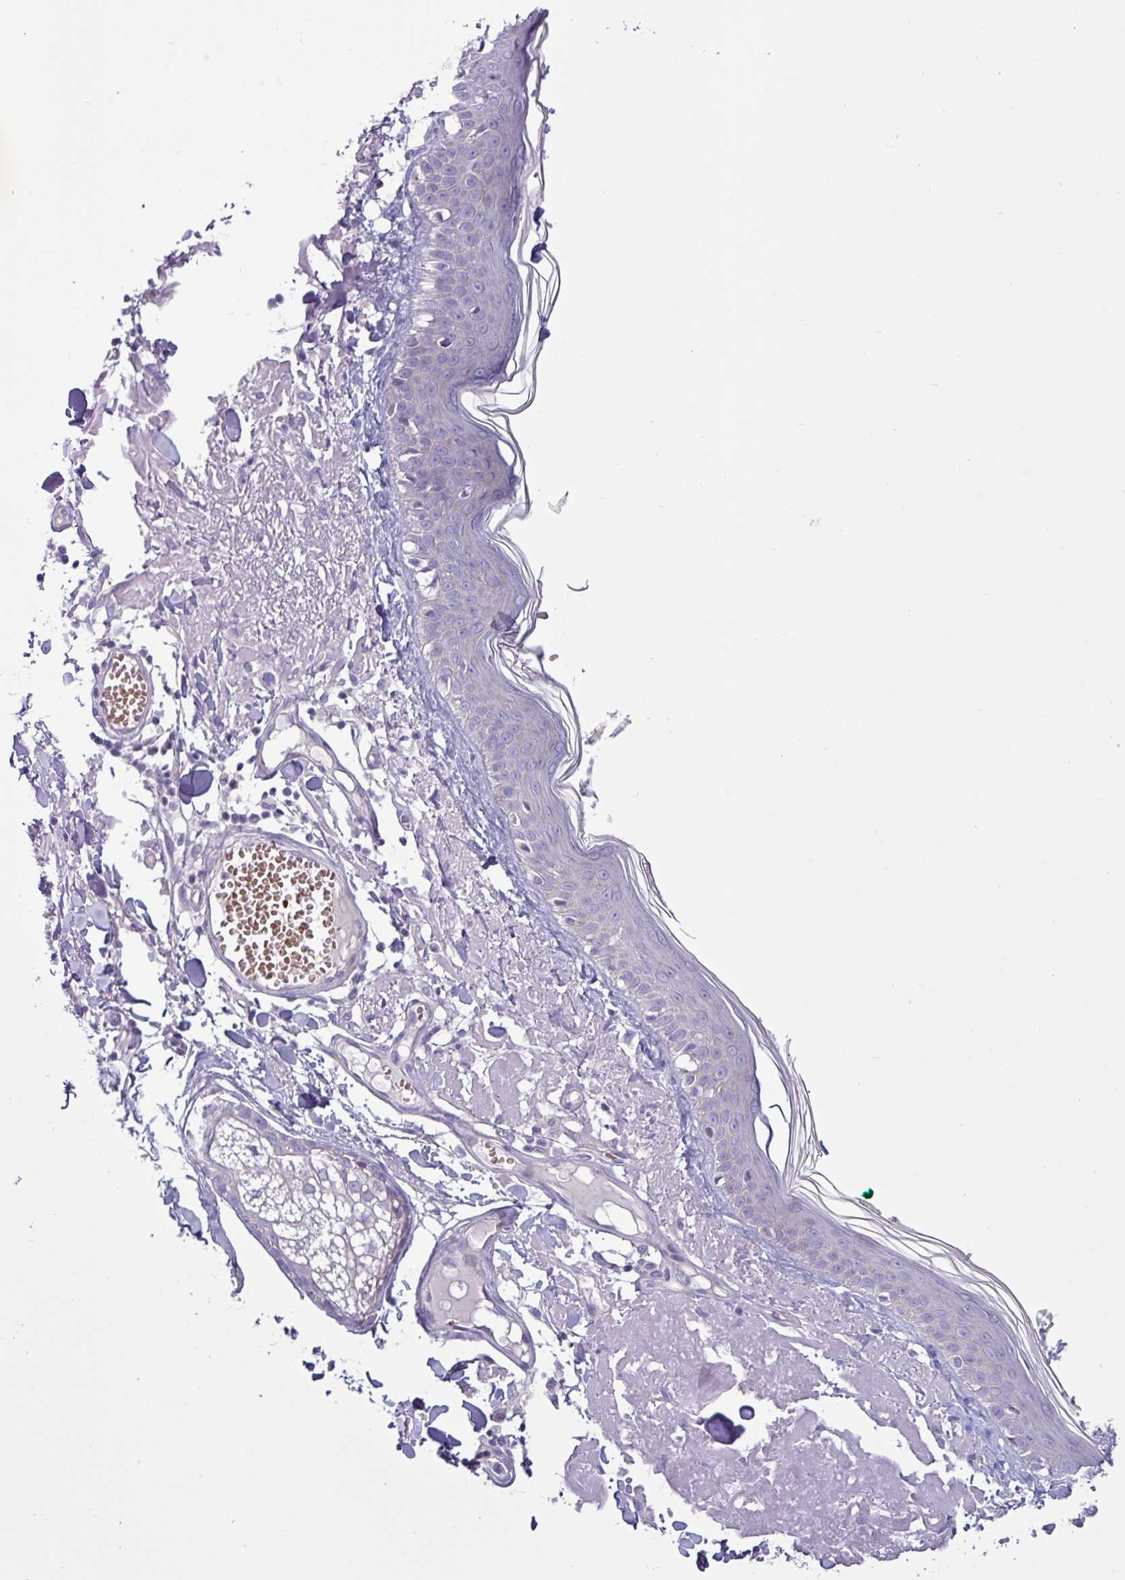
{"staining": {"intensity": "negative", "quantity": "none", "location": "none"}, "tissue": "skin", "cell_type": "Fibroblasts", "image_type": "normal", "snomed": [{"axis": "morphology", "description": "Normal tissue, NOS"}, {"axis": "morphology", "description": "Malignant melanoma, NOS"}, {"axis": "topography", "description": "Skin"}], "caption": "Protein analysis of normal skin shows no significant expression in fibroblasts. (DAB (3,3'-diaminobenzidine) IHC visualized using brightfield microscopy, high magnification).", "gene": "ACAP3", "patient": {"sex": "male", "age": 80}}